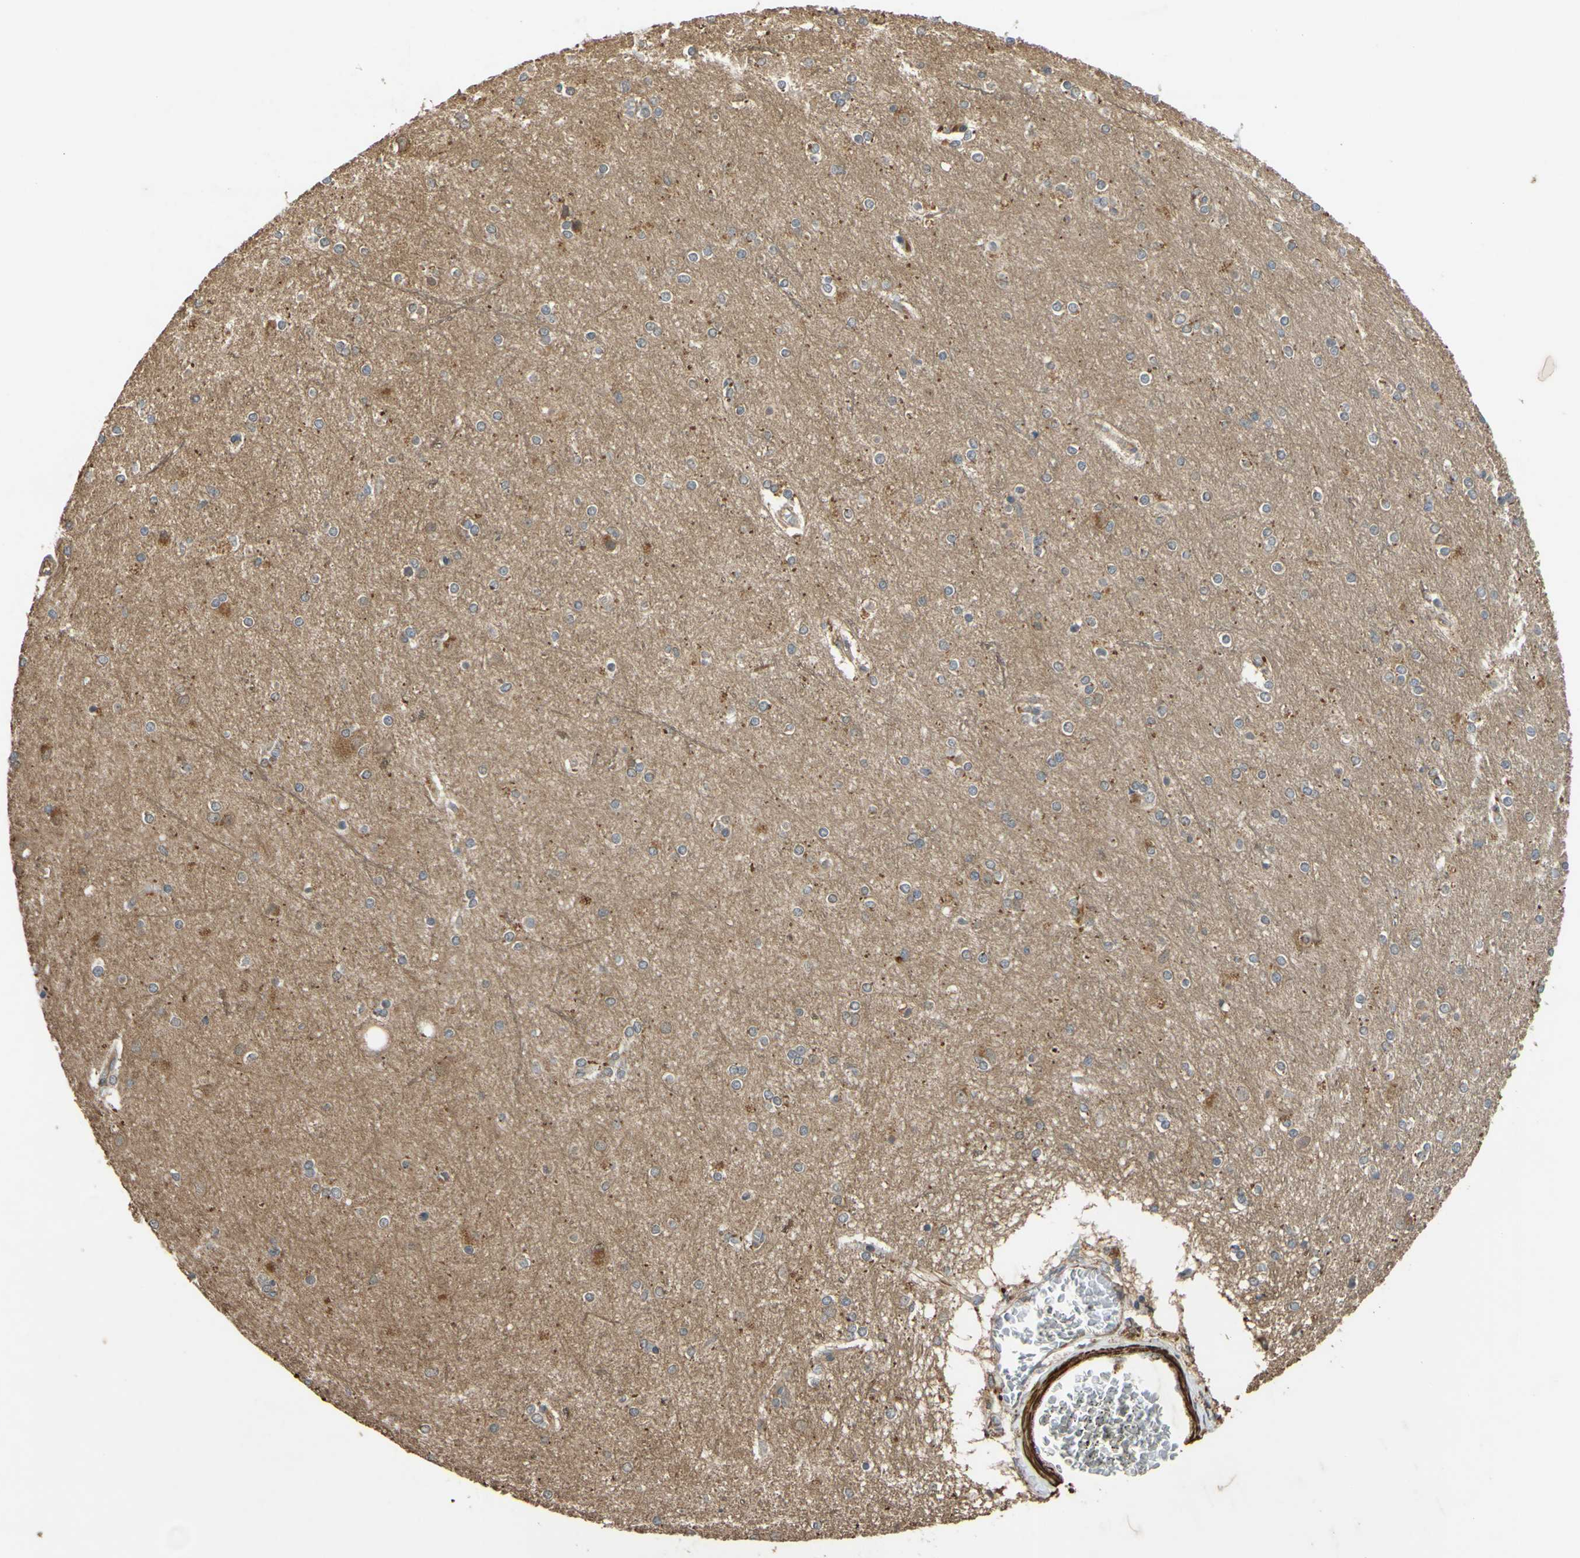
{"staining": {"intensity": "weak", "quantity": "25%-75%", "location": "cytoplasmic/membranous"}, "tissue": "cerebral cortex", "cell_type": "Endothelial cells", "image_type": "normal", "snomed": [{"axis": "morphology", "description": "Normal tissue, NOS"}, {"axis": "topography", "description": "Cerebral cortex"}], "caption": "IHC staining of unremarkable cerebral cortex, which reveals low levels of weak cytoplasmic/membranous positivity in about 25%-75% of endothelial cells indicating weak cytoplasmic/membranous protein positivity. The staining was performed using DAB (3,3'-diaminobenzidine) (brown) for protein detection and nuclei were counterstained in hematoxylin (blue).", "gene": "PARD6A", "patient": {"sex": "female", "age": 54}}